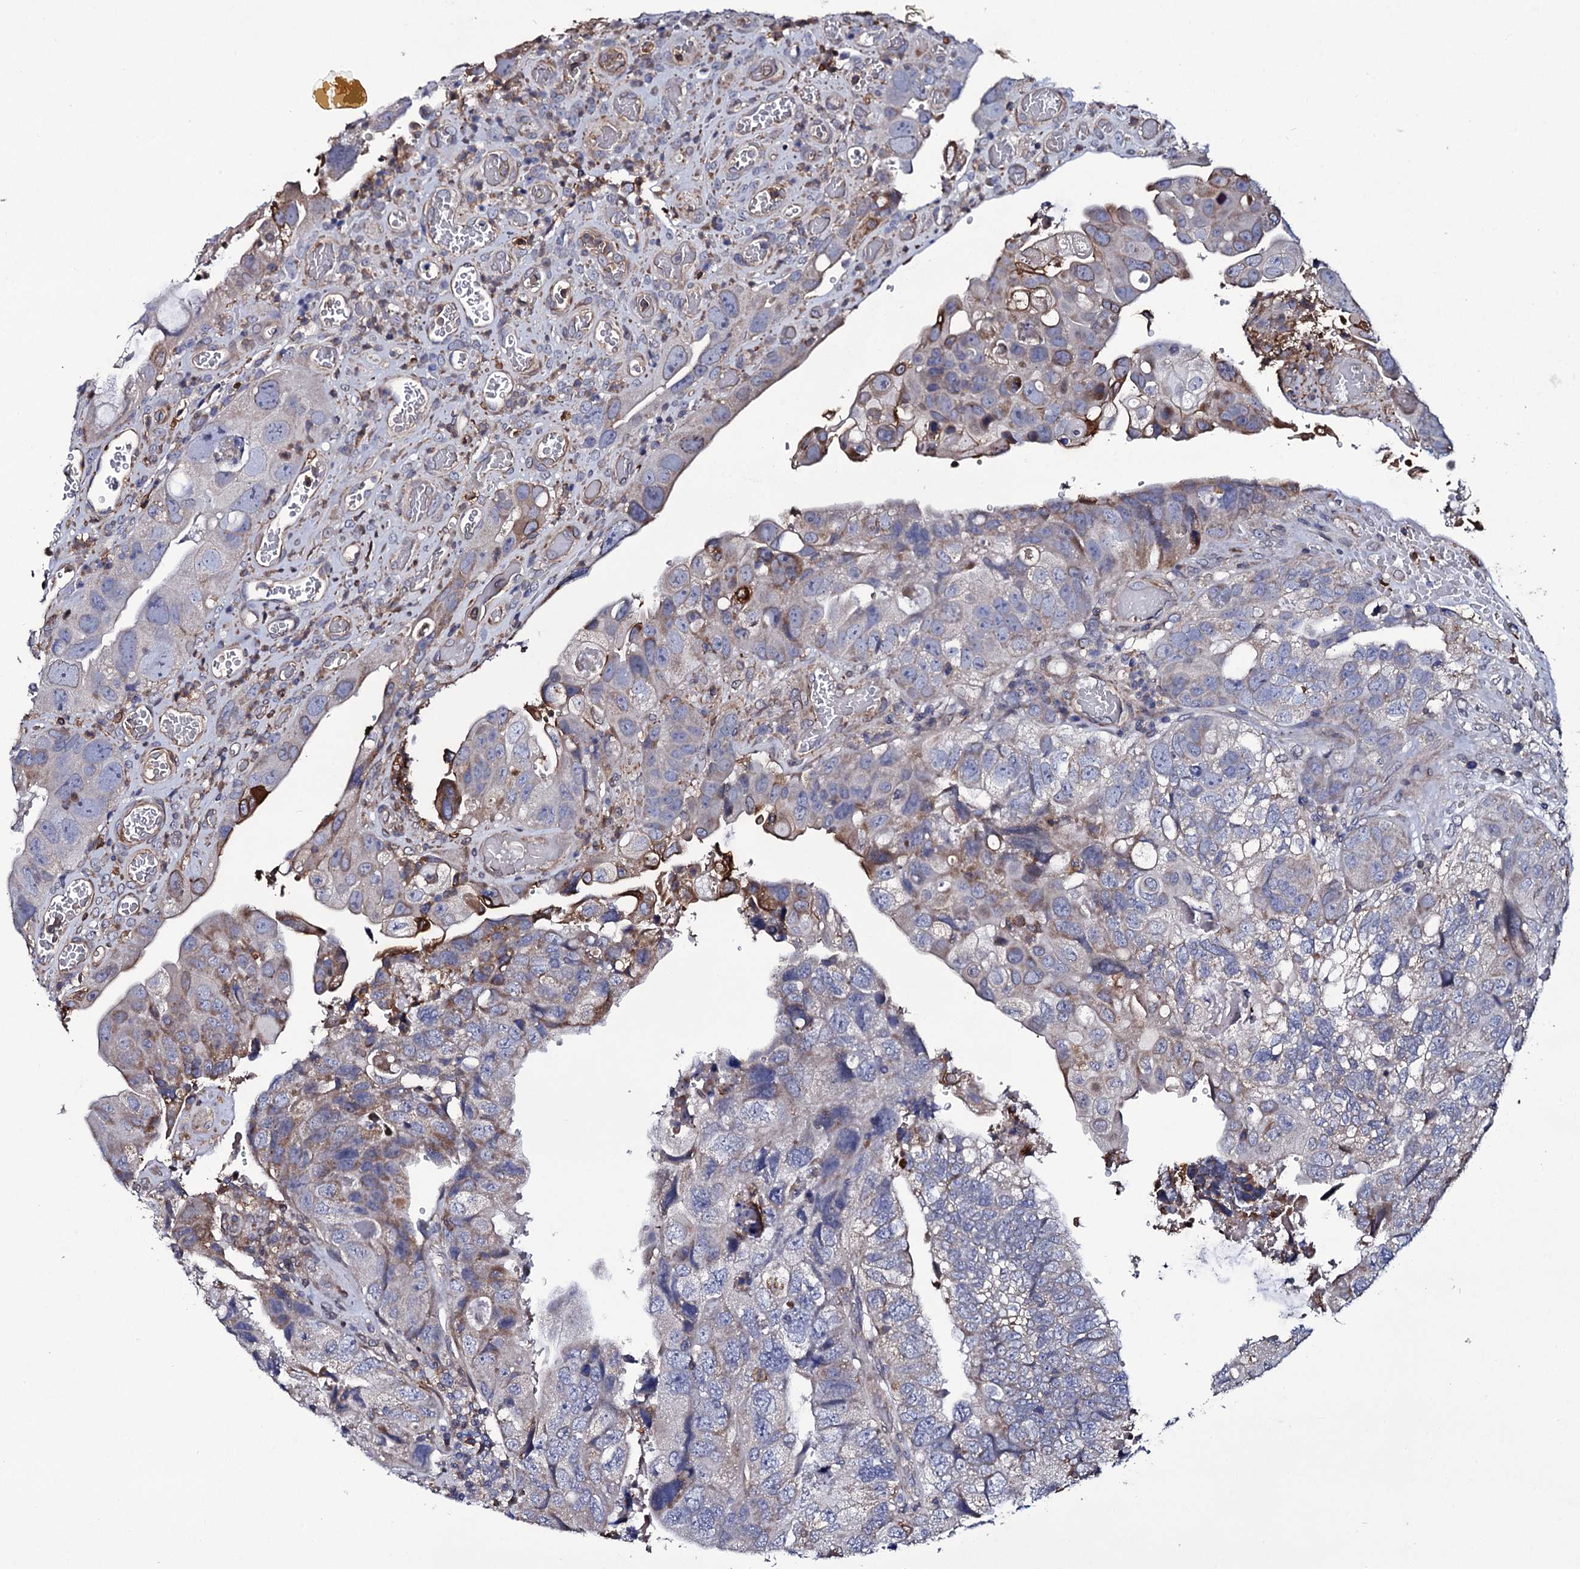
{"staining": {"intensity": "weak", "quantity": "<25%", "location": "cytoplasmic/membranous"}, "tissue": "colorectal cancer", "cell_type": "Tumor cells", "image_type": "cancer", "snomed": [{"axis": "morphology", "description": "Adenocarcinoma, NOS"}, {"axis": "topography", "description": "Rectum"}], "caption": "This is an immunohistochemistry (IHC) micrograph of colorectal adenocarcinoma. There is no positivity in tumor cells.", "gene": "TTC23", "patient": {"sex": "male", "age": 63}}